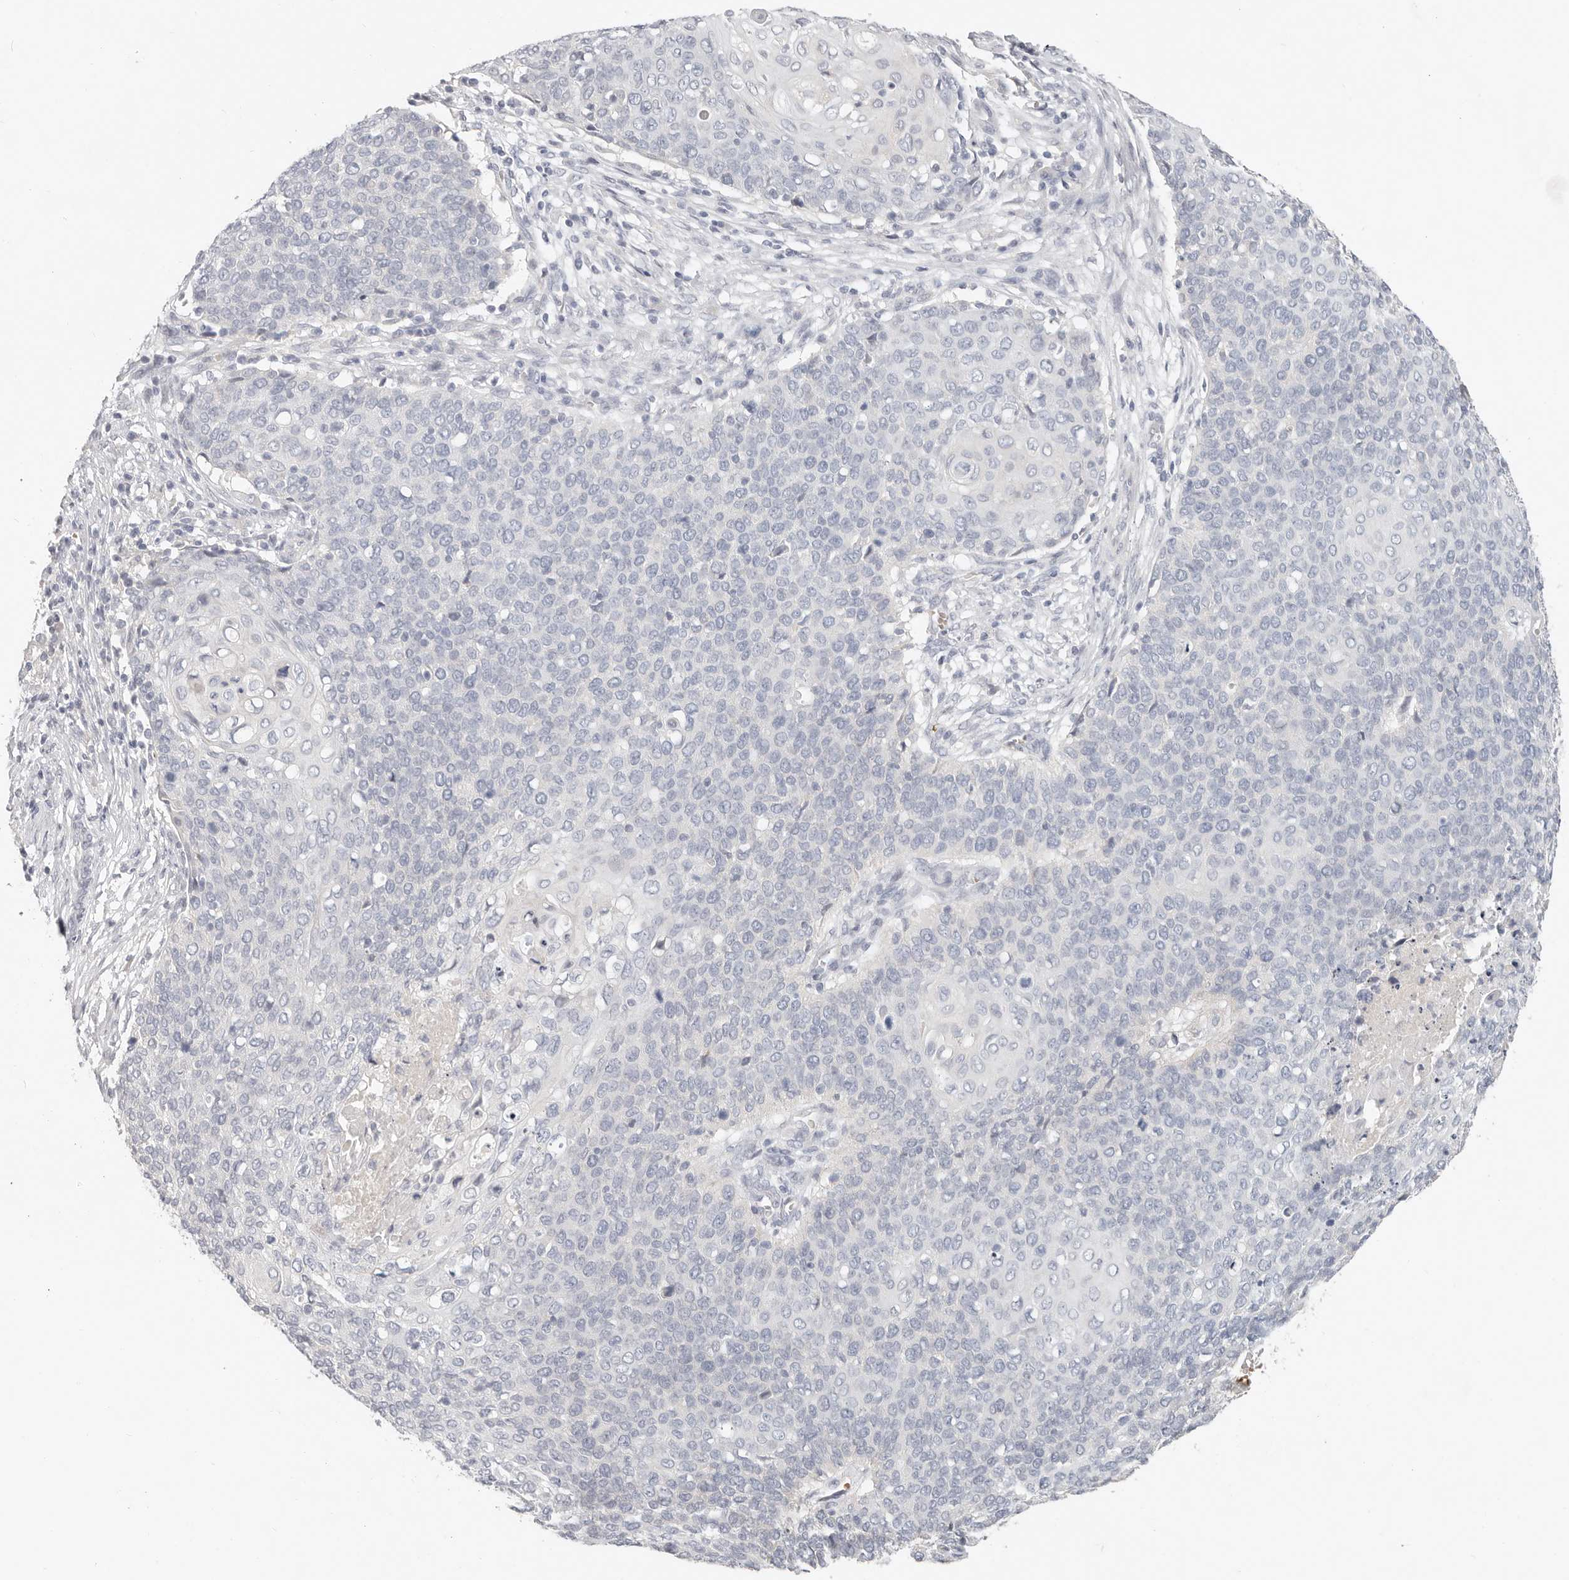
{"staining": {"intensity": "negative", "quantity": "none", "location": "none"}, "tissue": "cervical cancer", "cell_type": "Tumor cells", "image_type": "cancer", "snomed": [{"axis": "morphology", "description": "Squamous cell carcinoma, NOS"}, {"axis": "topography", "description": "Cervix"}], "caption": "High power microscopy photomicrograph of an IHC histopathology image of cervical cancer, revealing no significant staining in tumor cells.", "gene": "TMEM63B", "patient": {"sex": "female", "age": 39}}